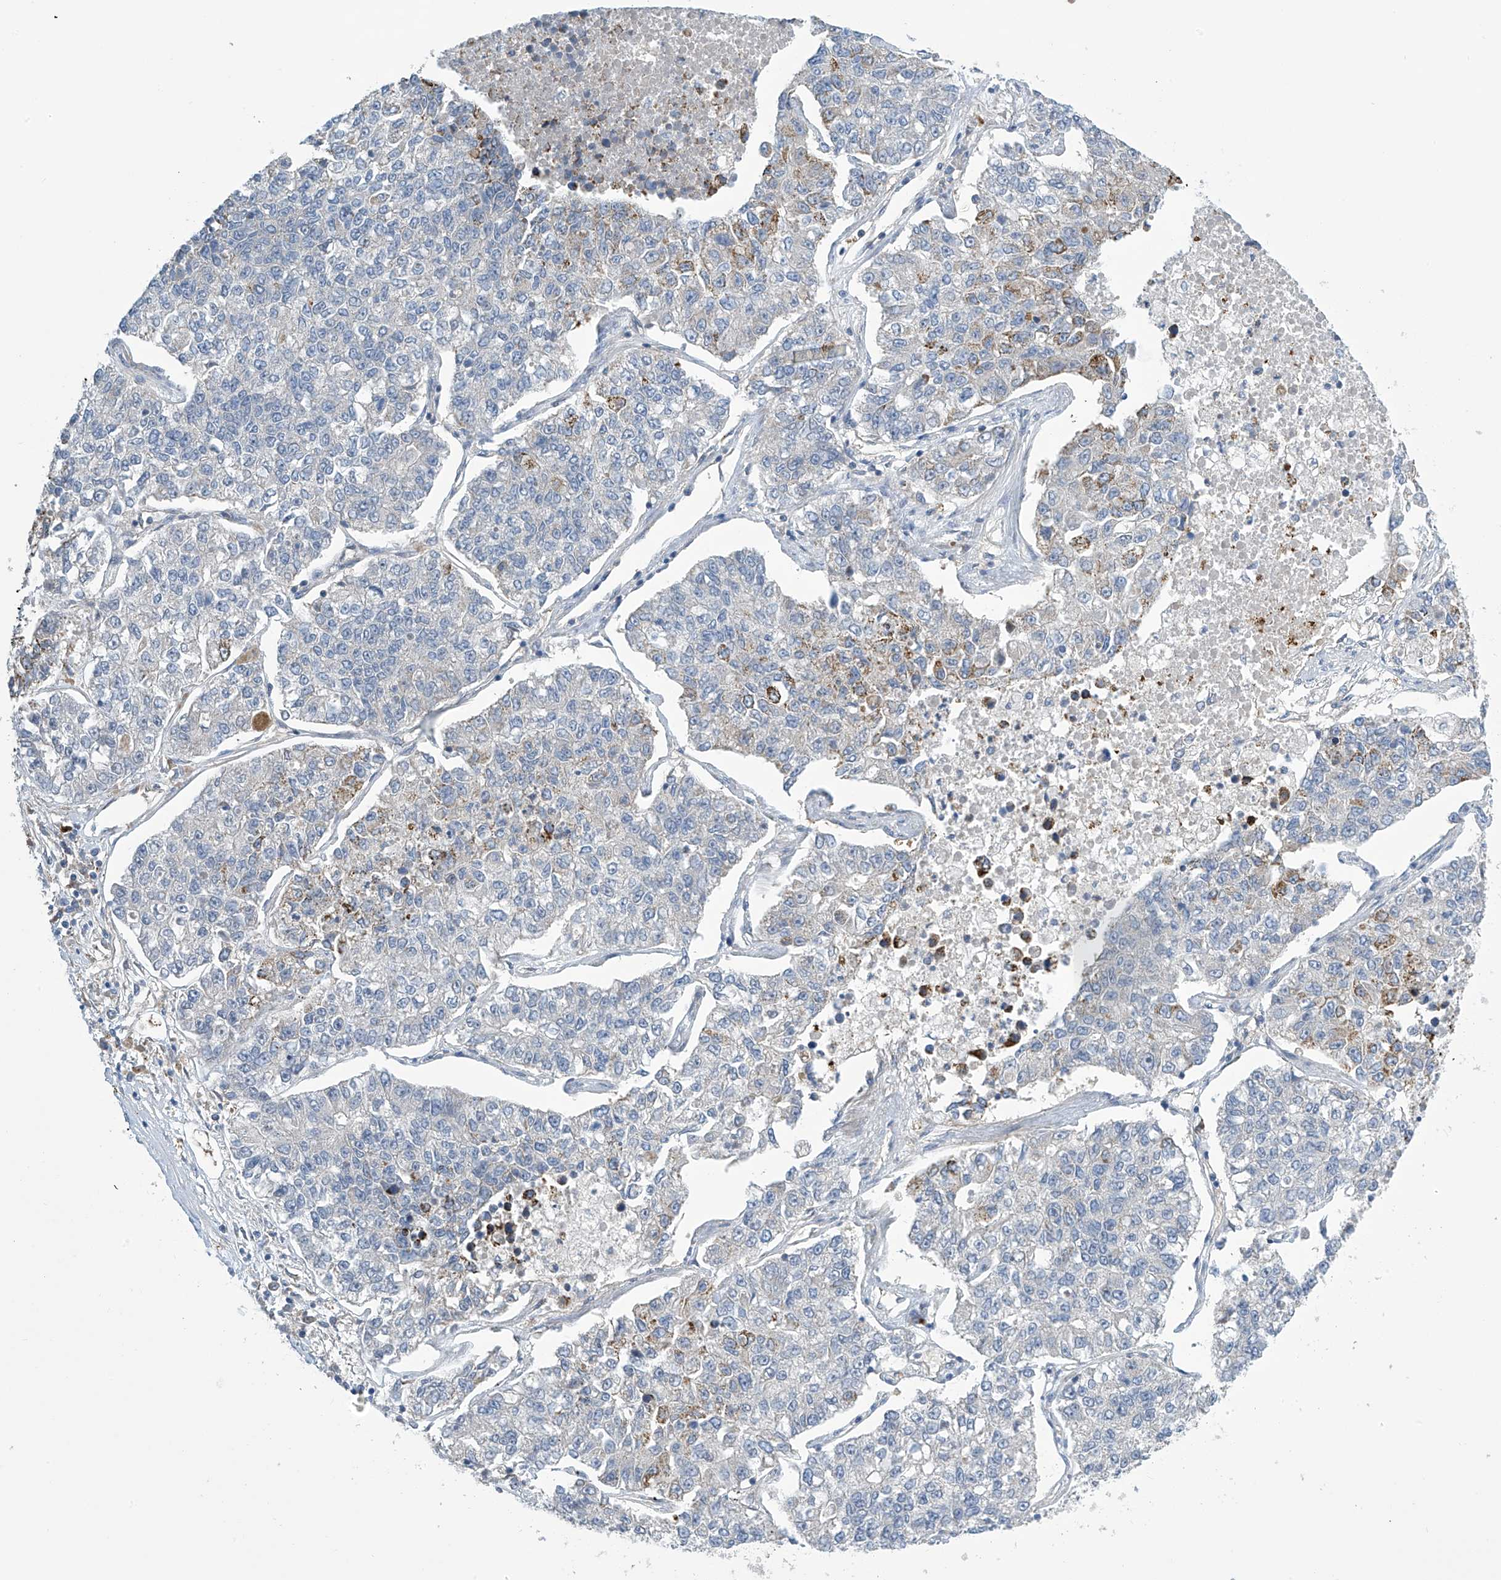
{"staining": {"intensity": "weak", "quantity": "<25%", "location": "cytoplasmic/membranous"}, "tissue": "lung cancer", "cell_type": "Tumor cells", "image_type": "cancer", "snomed": [{"axis": "morphology", "description": "Adenocarcinoma, NOS"}, {"axis": "topography", "description": "Lung"}], "caption": "This is a image of immunohistochemistry (IHC) staining of adenocarcinoma (lung), which shows no positivity in tumor cells. (DAB immunohistochemistry with hematoxylin counter stain).", "gene": "IBA57", "patient": {"sex": "male", "age": 49}}